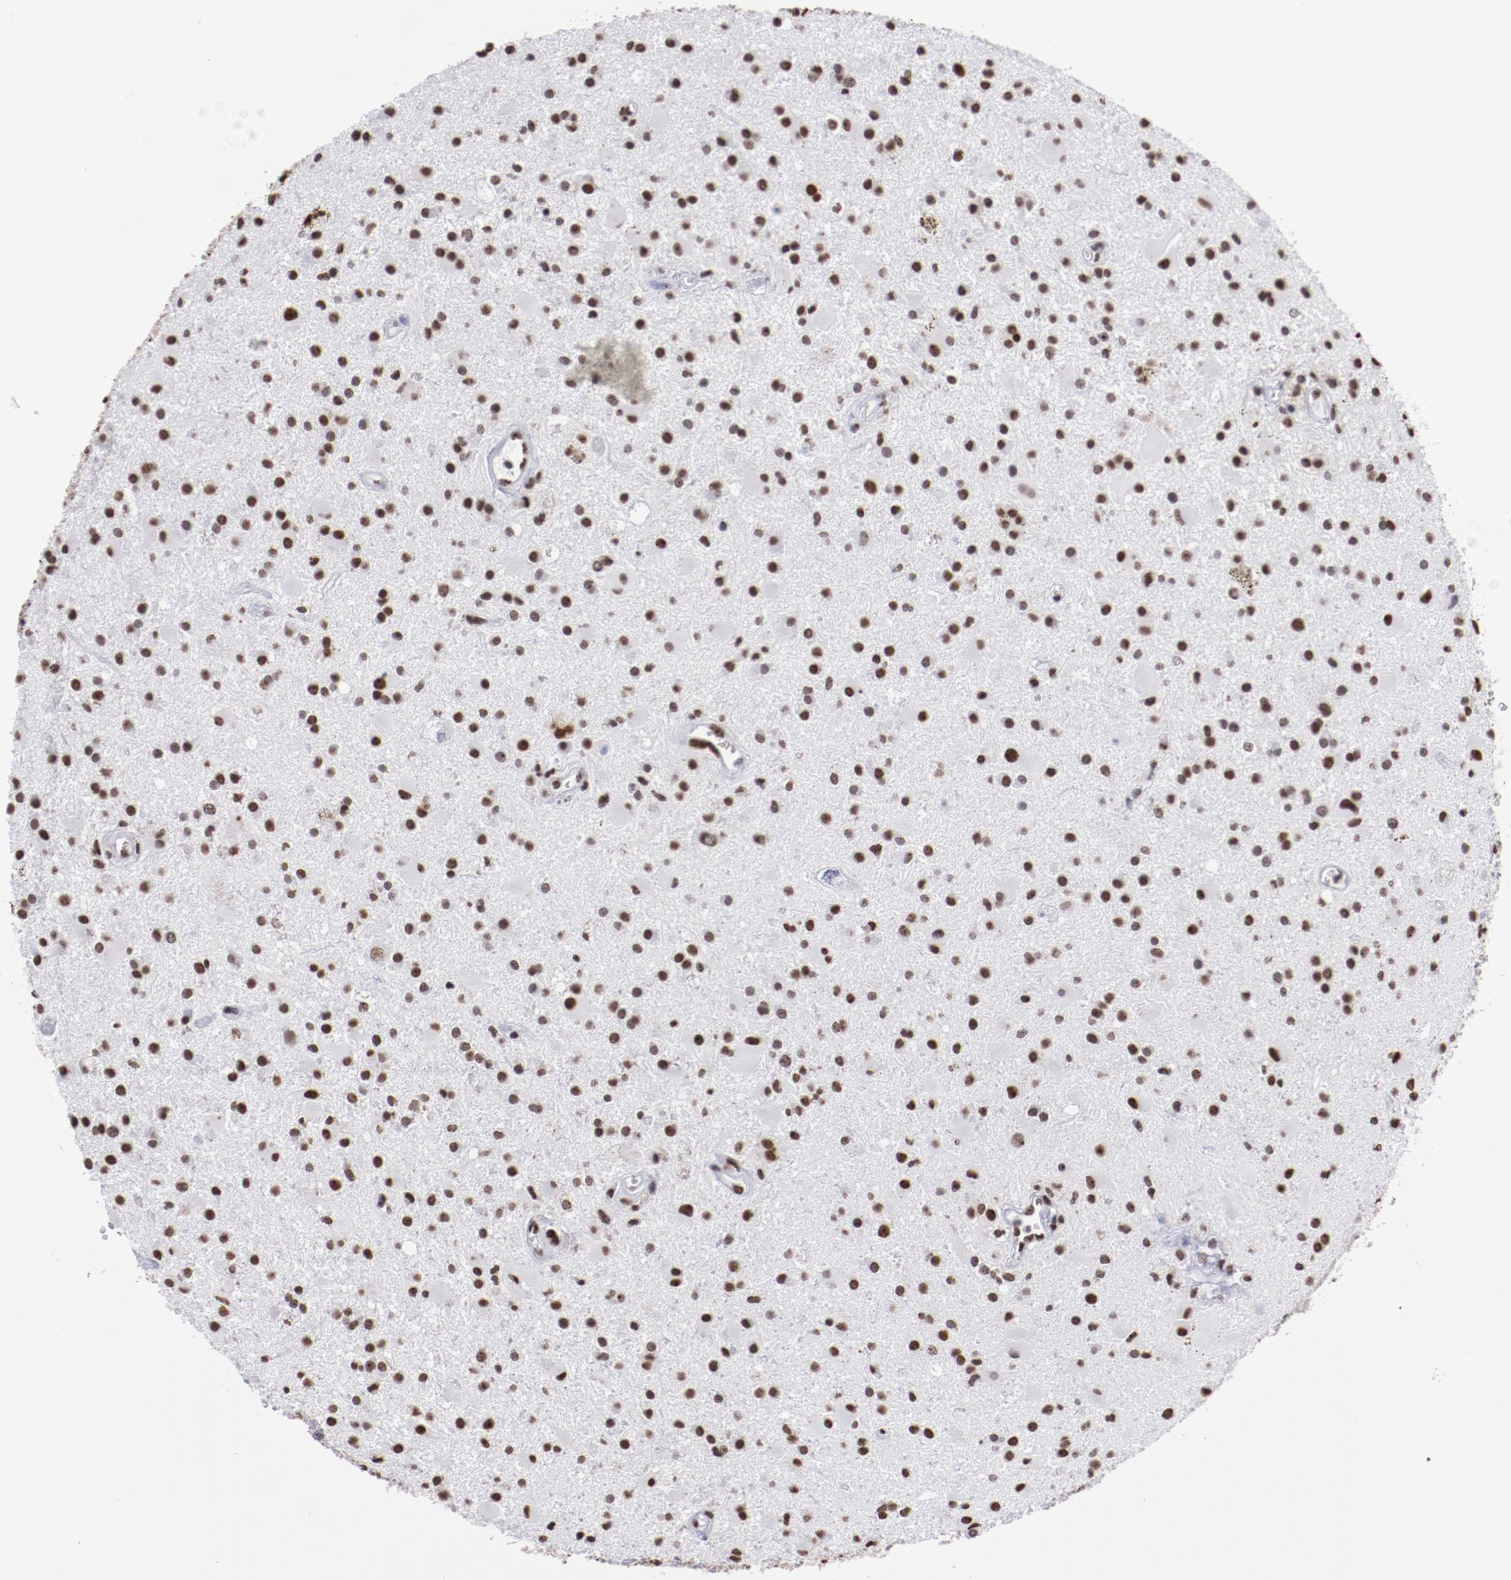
{"staining": {"intensity": "strong", "quantity": ">75%", "location": "nuclear"}, "tissue": "glioma", "cell_type": "Tumor cells", "image_type": "cancer", "snomed": [{"axis": "morphology", "description": "Glioma, malignant, Low grade"}, {"axis": "topography", "description": "Brain"}], "caption": "Protein staining reveals strong nuclear positivity in approximately >75% of tumor cells in glioma.", "gene": "HNRNPA2B1", "patient": {"sex": "male", "age": 58}}